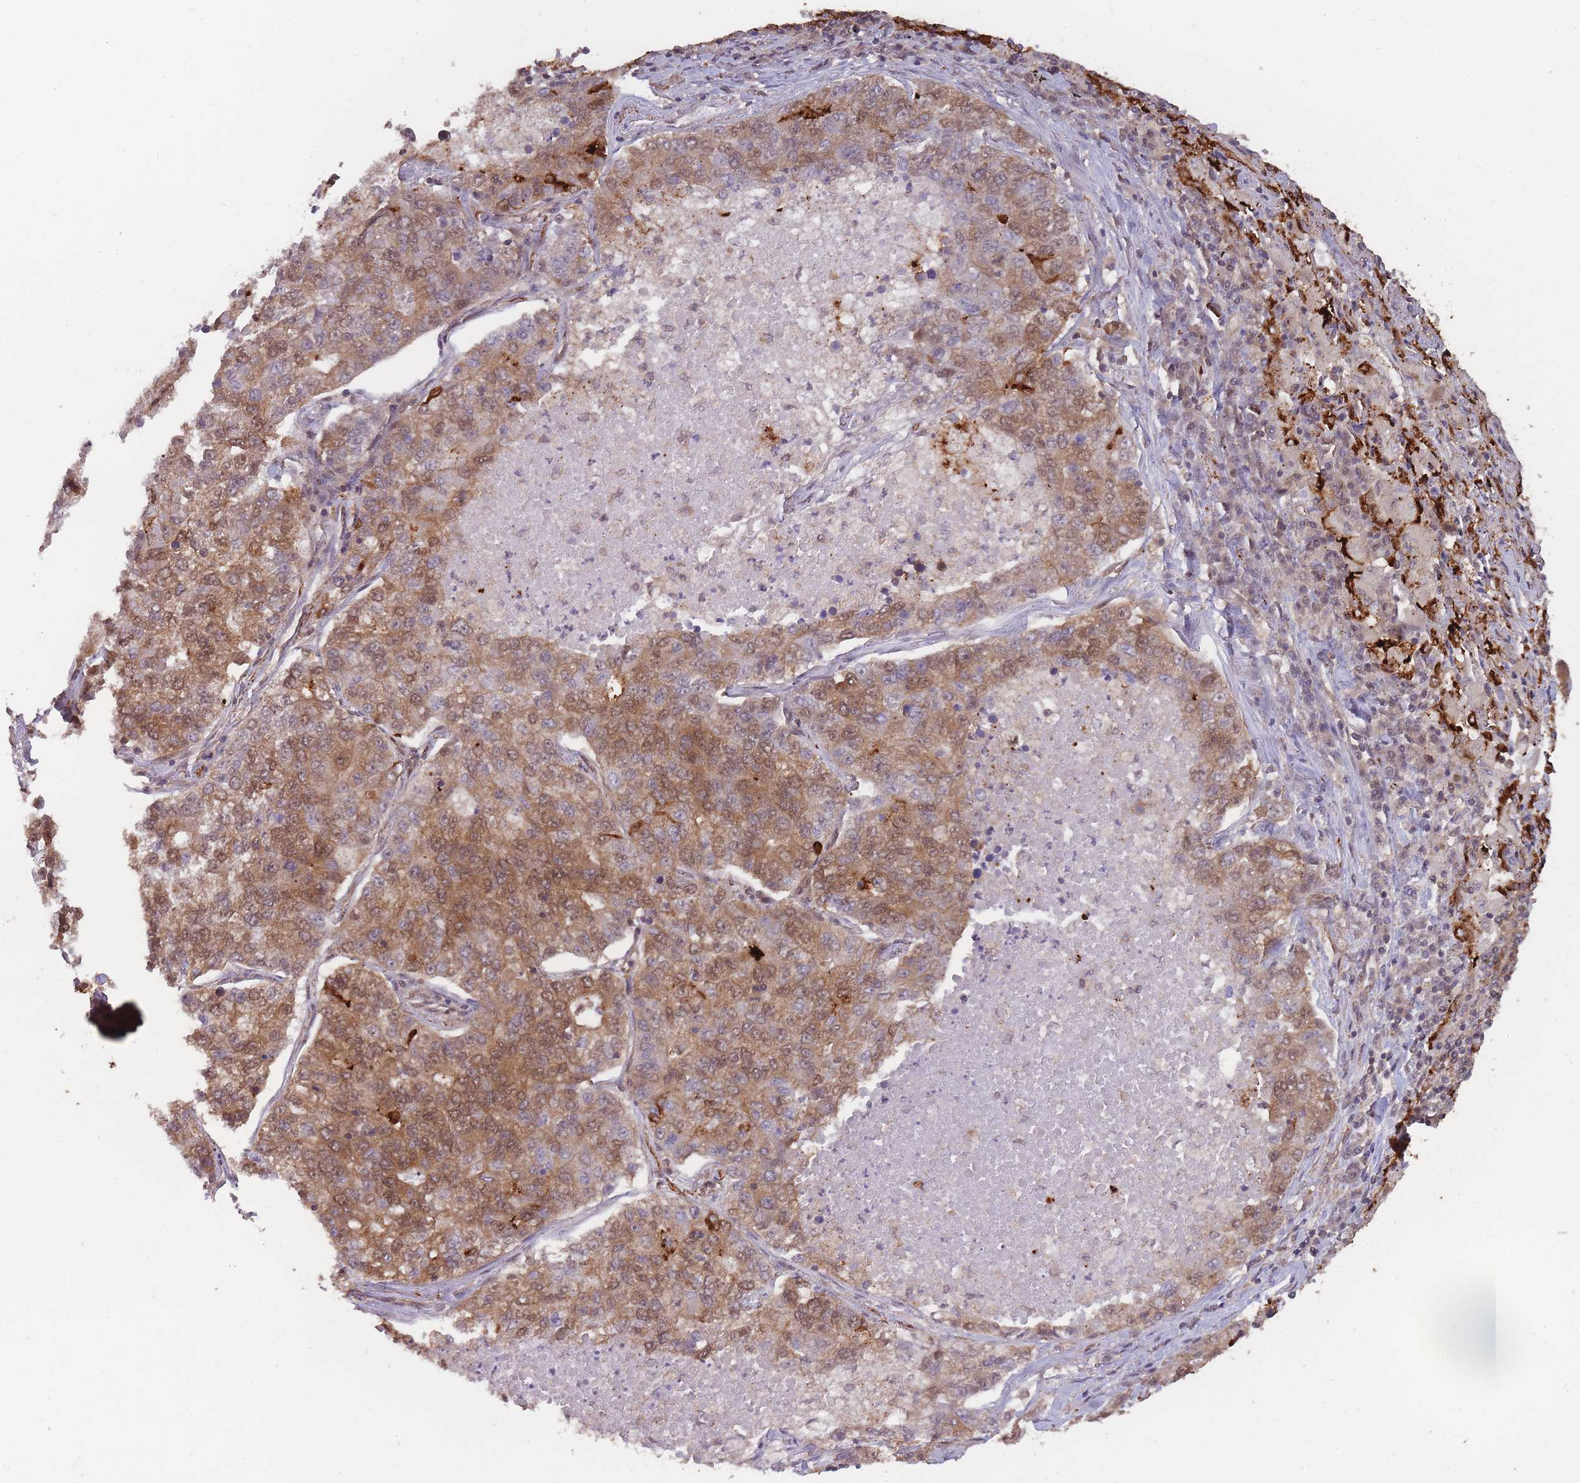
{"staining": {"intensity": "moderate", "quantity": ">75%", "location": "cytoplasmic/membranous,nuclear"}, "tissue": "lung cancer", "cell_type": "Tumor cells", "image_type": "cancer", "snomed": [{"axis": "morphology", "description": "Adenocarcinoma, NOS"}, {"axis": "topography", "description": "Lung"}], "caption": "A histopathology image of human lung adenocarcinoma stained for a protein displays moderate cytoplasmic/membranous and nuclear brown staining in tumor cells.", "gene": "PPP6R3", "patient": {"sex": "male", "age": 49}}